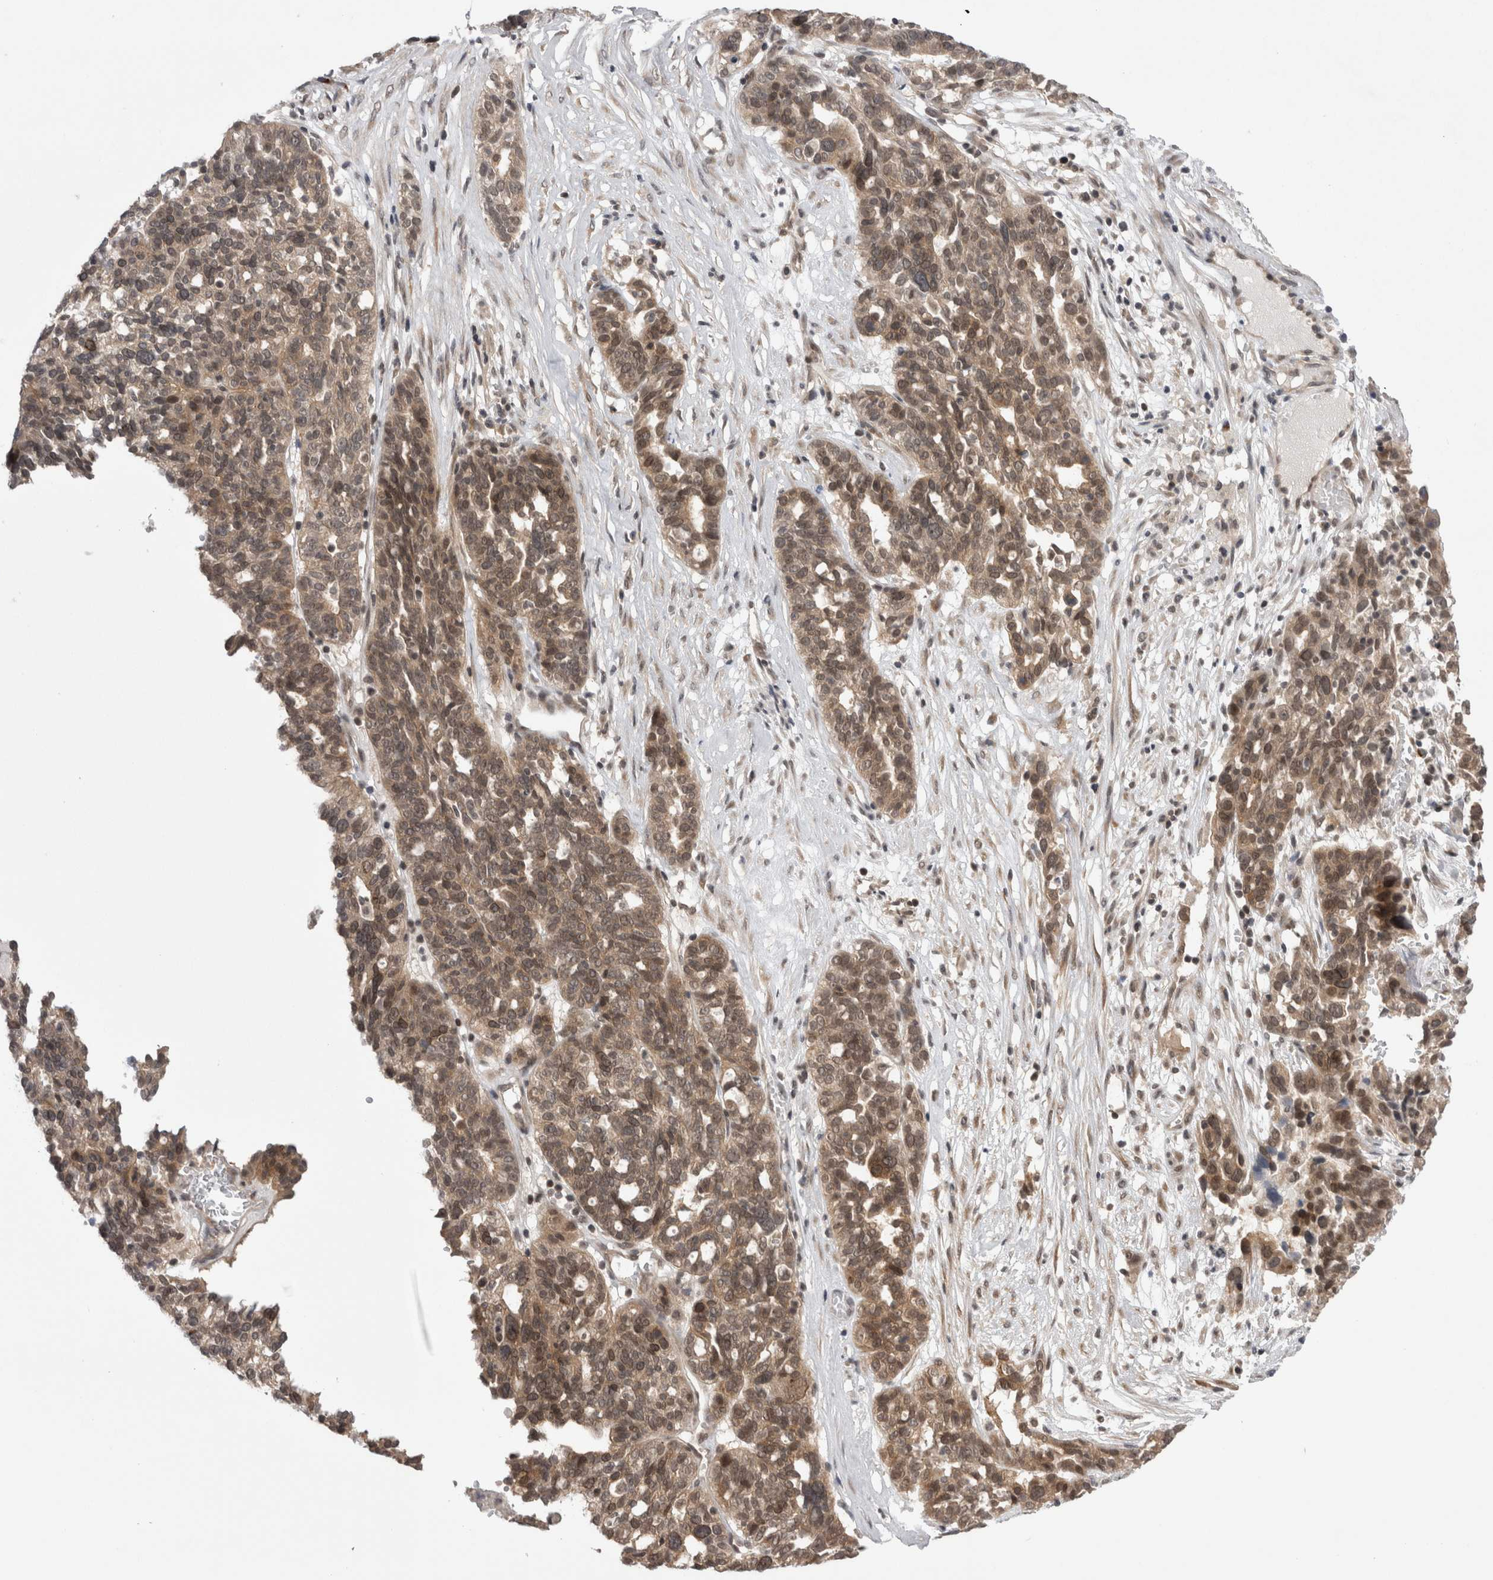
{"staining": {"intensity": "weak", "quantity": ">75%", "location": "cytoplasmic/membranous,nuclear"}, "tissue": "ovarian cancer", "cell_type": "Tumor cells", "image_type": "cancer", "snomed": [{"axis": "morphology", "description": "Cystadenocarcinoma, serous, NOS"}, {"axis": "topography", "description": "Ovary"}], "caption": "Brown immunohistochemical staining in ovarian cancer exhibits weak cytoplasmic/membranous and nuclear positivity in about >75% of tumor cells.", "gene": "ZNF341", "patient": {"sex": "female", "age": 59}}